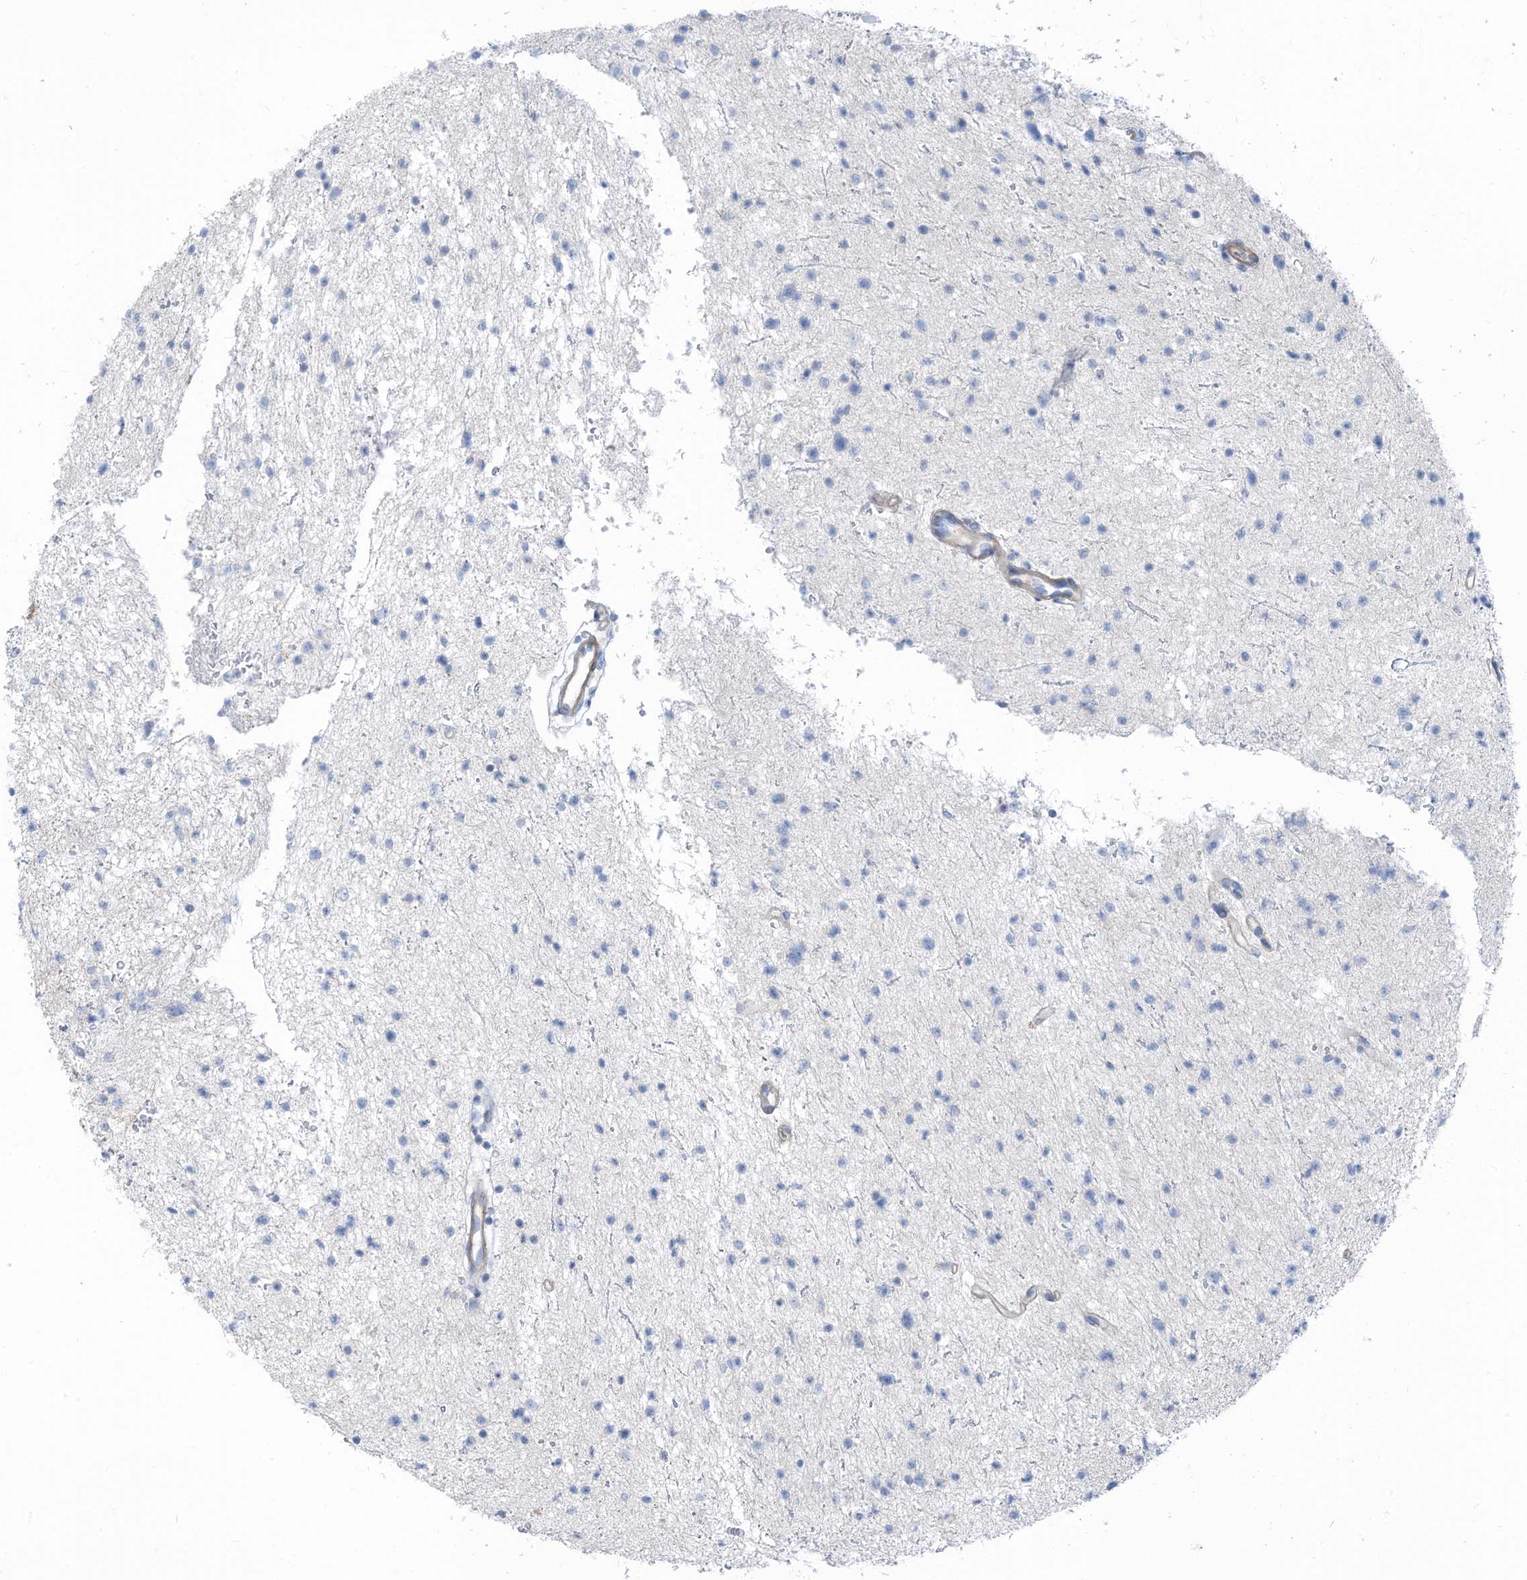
{"staining": {"intensity": "negative", "quantity": "none", "location": "none"}, "tissue": "glioma", "cell_type": "Tumor cells", "image_type": "cancer", "snomed": [{"axis": "morphology", "description": "Glioma, malignant, Low grade"}, {"axis": "topography", "description": "Brain"}], "caption": "Low-grade glioma (malignant) was stained to show a protein in brown. There is no significant expression in tumor cells.", "gene": "ZNF846", "patient": {"sex": "female", "age": 37}}